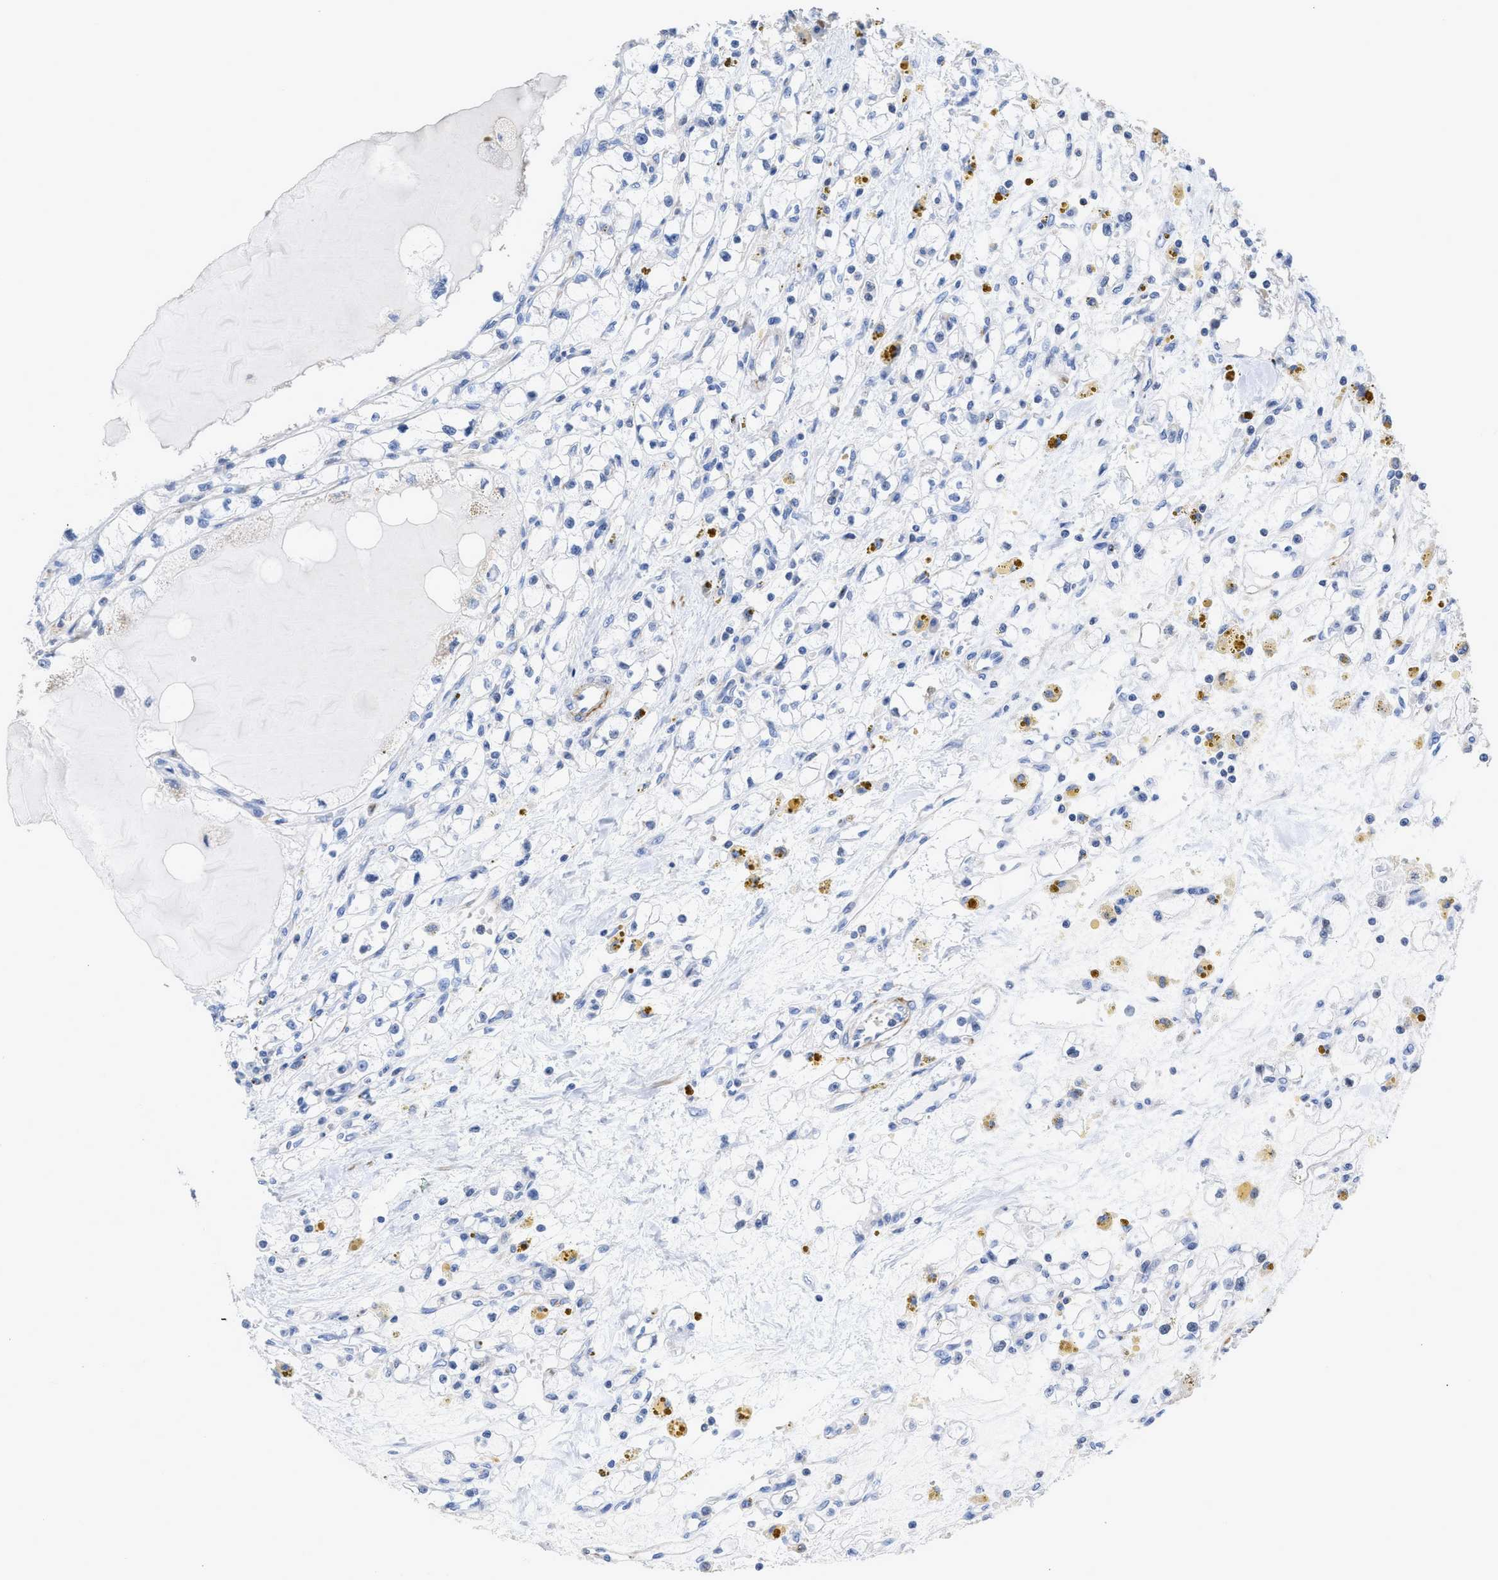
{"staining": {"intensity": "negative", "quantity": "none", "location": "none"}, "tissue": "renal cancer", "cell_type": "Tumor cells", "image_type": "cancer", "snomed": [{"axis": "morphology", "description": "Adenocarcinoma, NOS"}, {"axis": "topography", "description": "Kidney"}], "caption": "A high-resolution photomicrograph shows immunohistochemistry staining of renal cancer (adenocarcinoma), which displays no significant expression in tumor cells.", "gene": "PRMT2", "patient": {"sex": "male", "age": 56}}